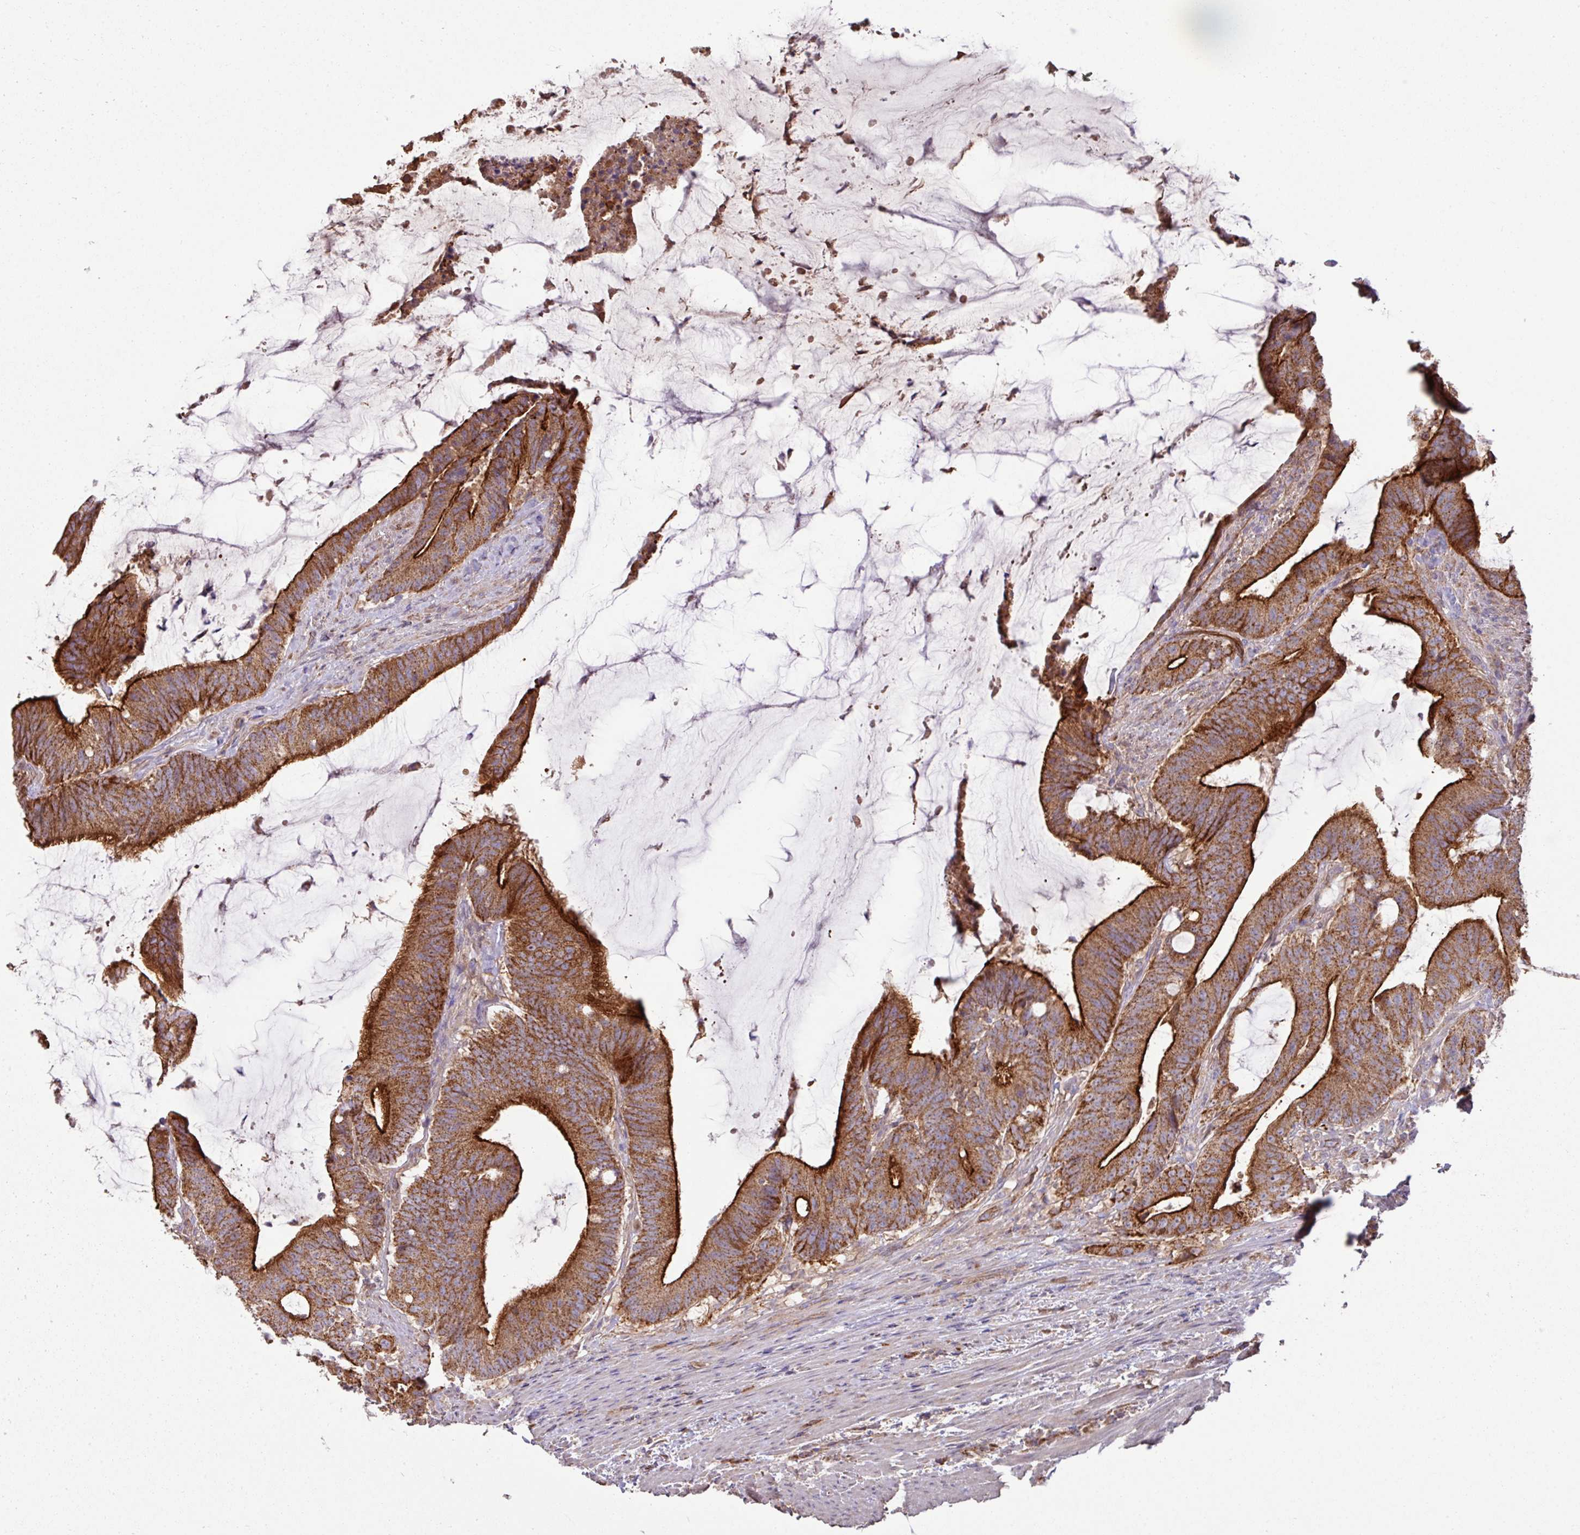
{"staining": {"intensity": "strong", "quantity": ">75%", "location": "cytoplasmic/membranous"}, "tissue": "colorectal cancer", "cell_type": "Tumor cells", "image_type": "cancer", "snomed": [{"axis": "morphology", "description": "Adenocarcinoma, NOS"}, {"axis": "topography", "description": "Colon"}], "caption": "DAB immunohistochemical staining of human colorectal cancer (adenocarcinoma) displays strong cytoplasmic/membranous protein positivity in about >75% of tumor cells. The protein is shown in brown color, while the nuclei are stained blue.", "gene": "LRRC53", "patient": {"sex": "female", "age": 43}}